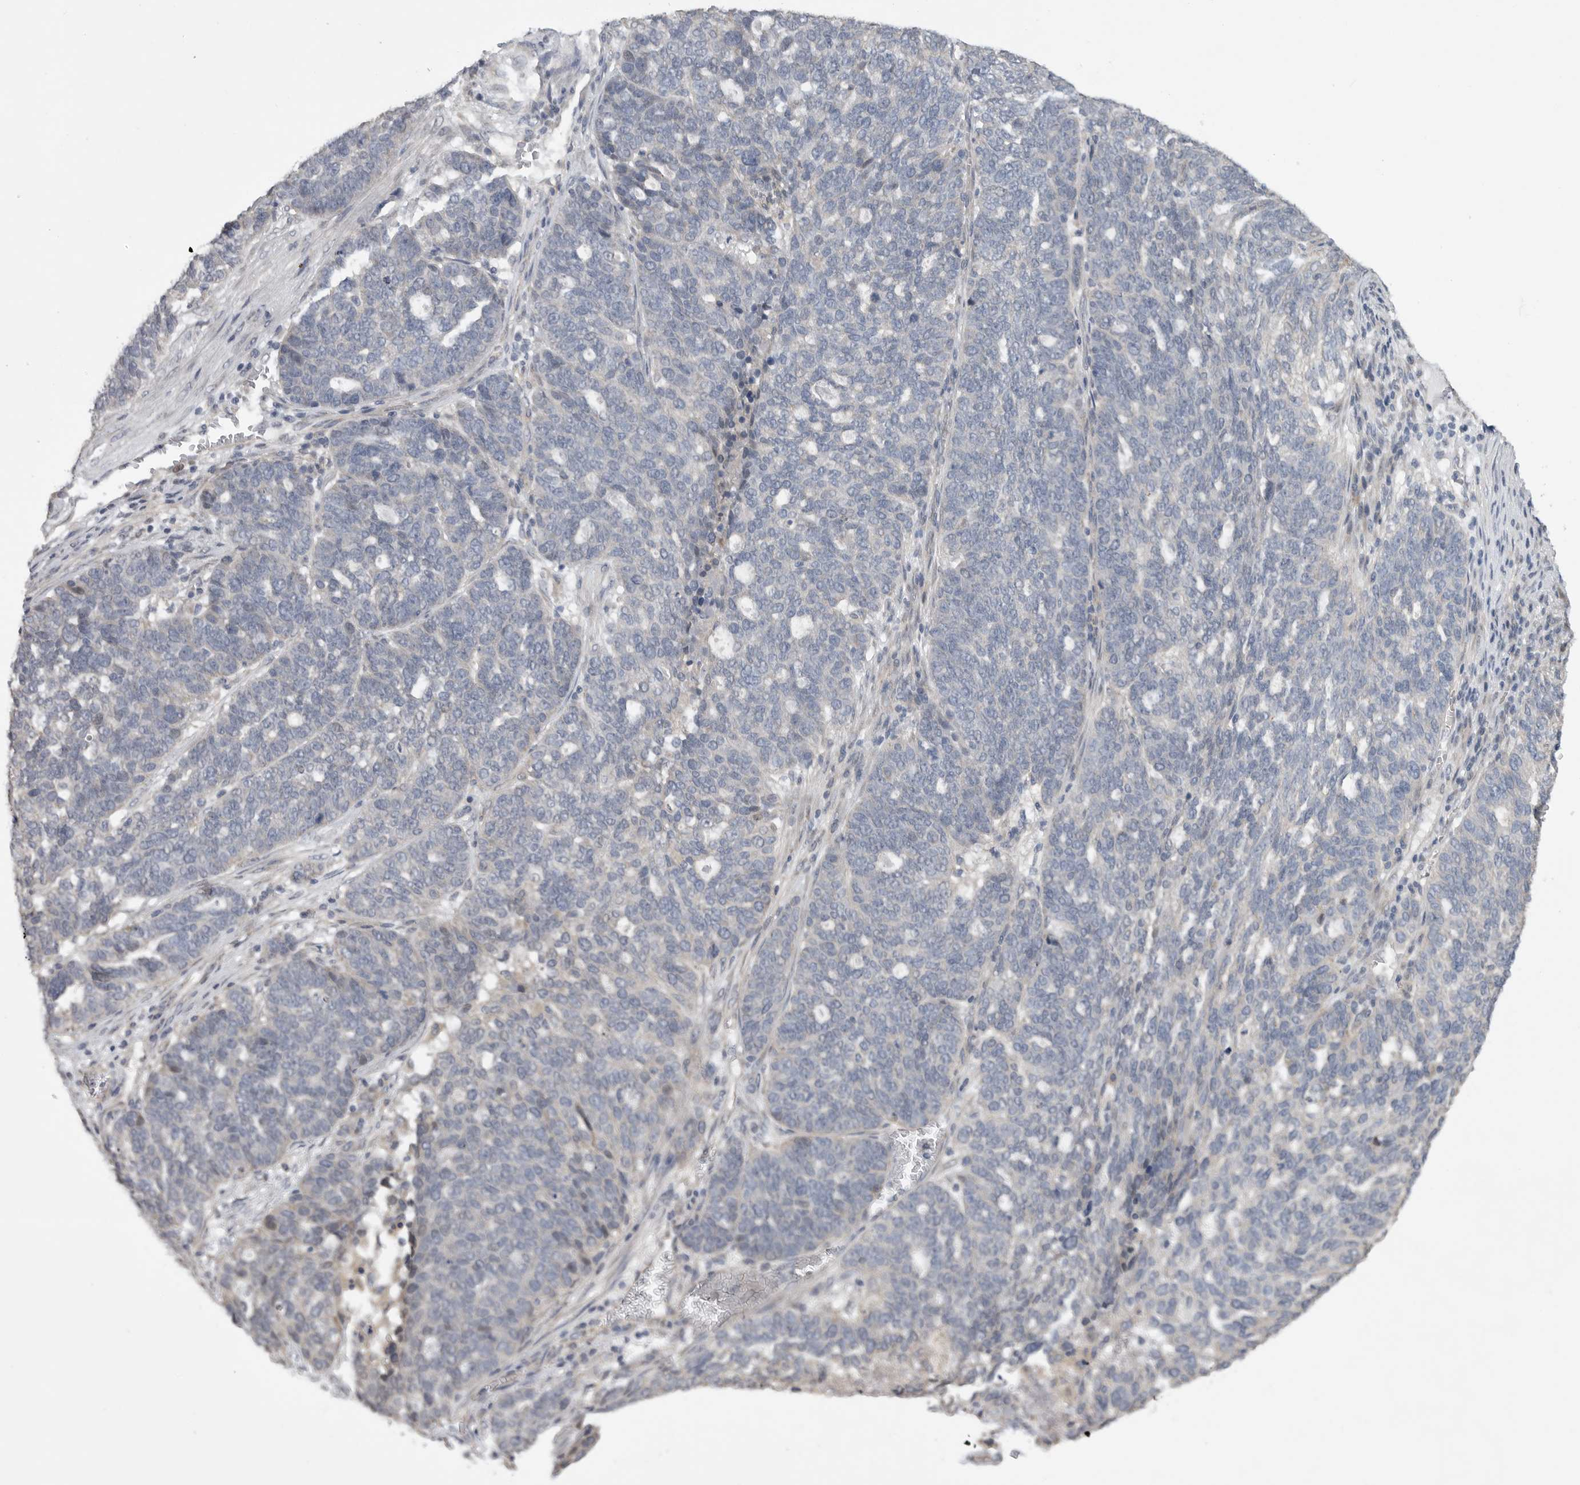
{"staining": {"intensity": "negative", "quantity": "none", "location": "none"}, "tissue": "ovarian cancer", "cell_type": "Tumor cells", "image_type": "cancer", "snomed": [{"axis": "morphology", "description": "Cystadenocarcinoma, serous, NOS"}, {"axis": "topography", "description": "Ovary"}], "caption": "Tumor cells are negative for protein expression in human ovarian serous cystadenocarcinoma.", "gene": "EDEM3", "patient": {"sex": "female", "age": 59}}